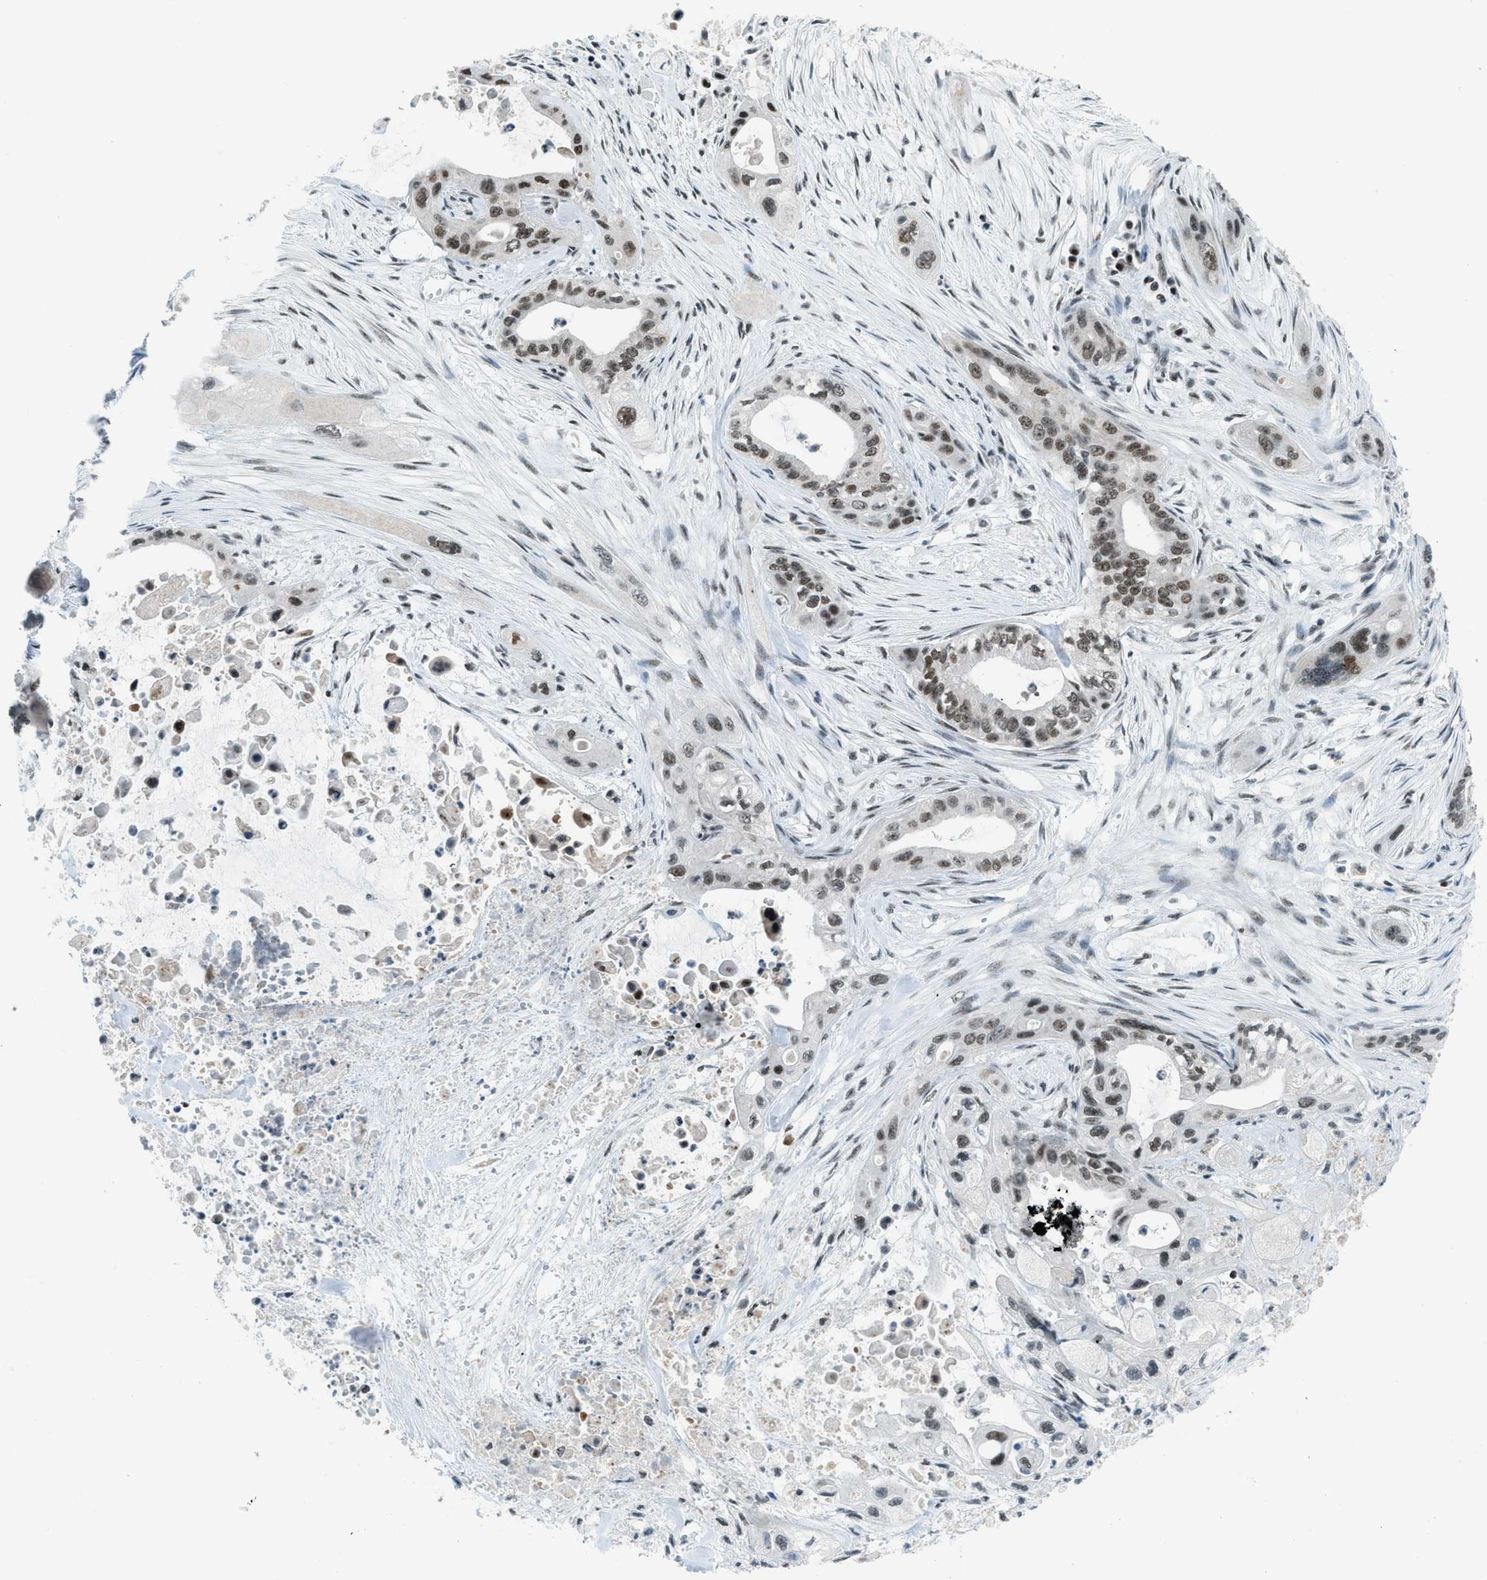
{"staining": {"intensity": "moderate", "quantity": ">75%", "location": "nuclear"}, "tissue": "pancreatic cancer", "cell_type": "Tumor cells", "image_type": "cancer", "snomed": [{"axis": "morphology", "description": "Adenocarcinoma, NOS"}, {"axis": "topography", "description": "Pancreas"}], "caption": "Tumor cells reveal moderate nuclear staining in about >75% of cells in pancreatic cancer (adenocarcinoma). (Brightfield microscopy of DAB IHC at high magnification).", "gene": "RAD51B", "patient": {"sex": "male", "age": 73}}